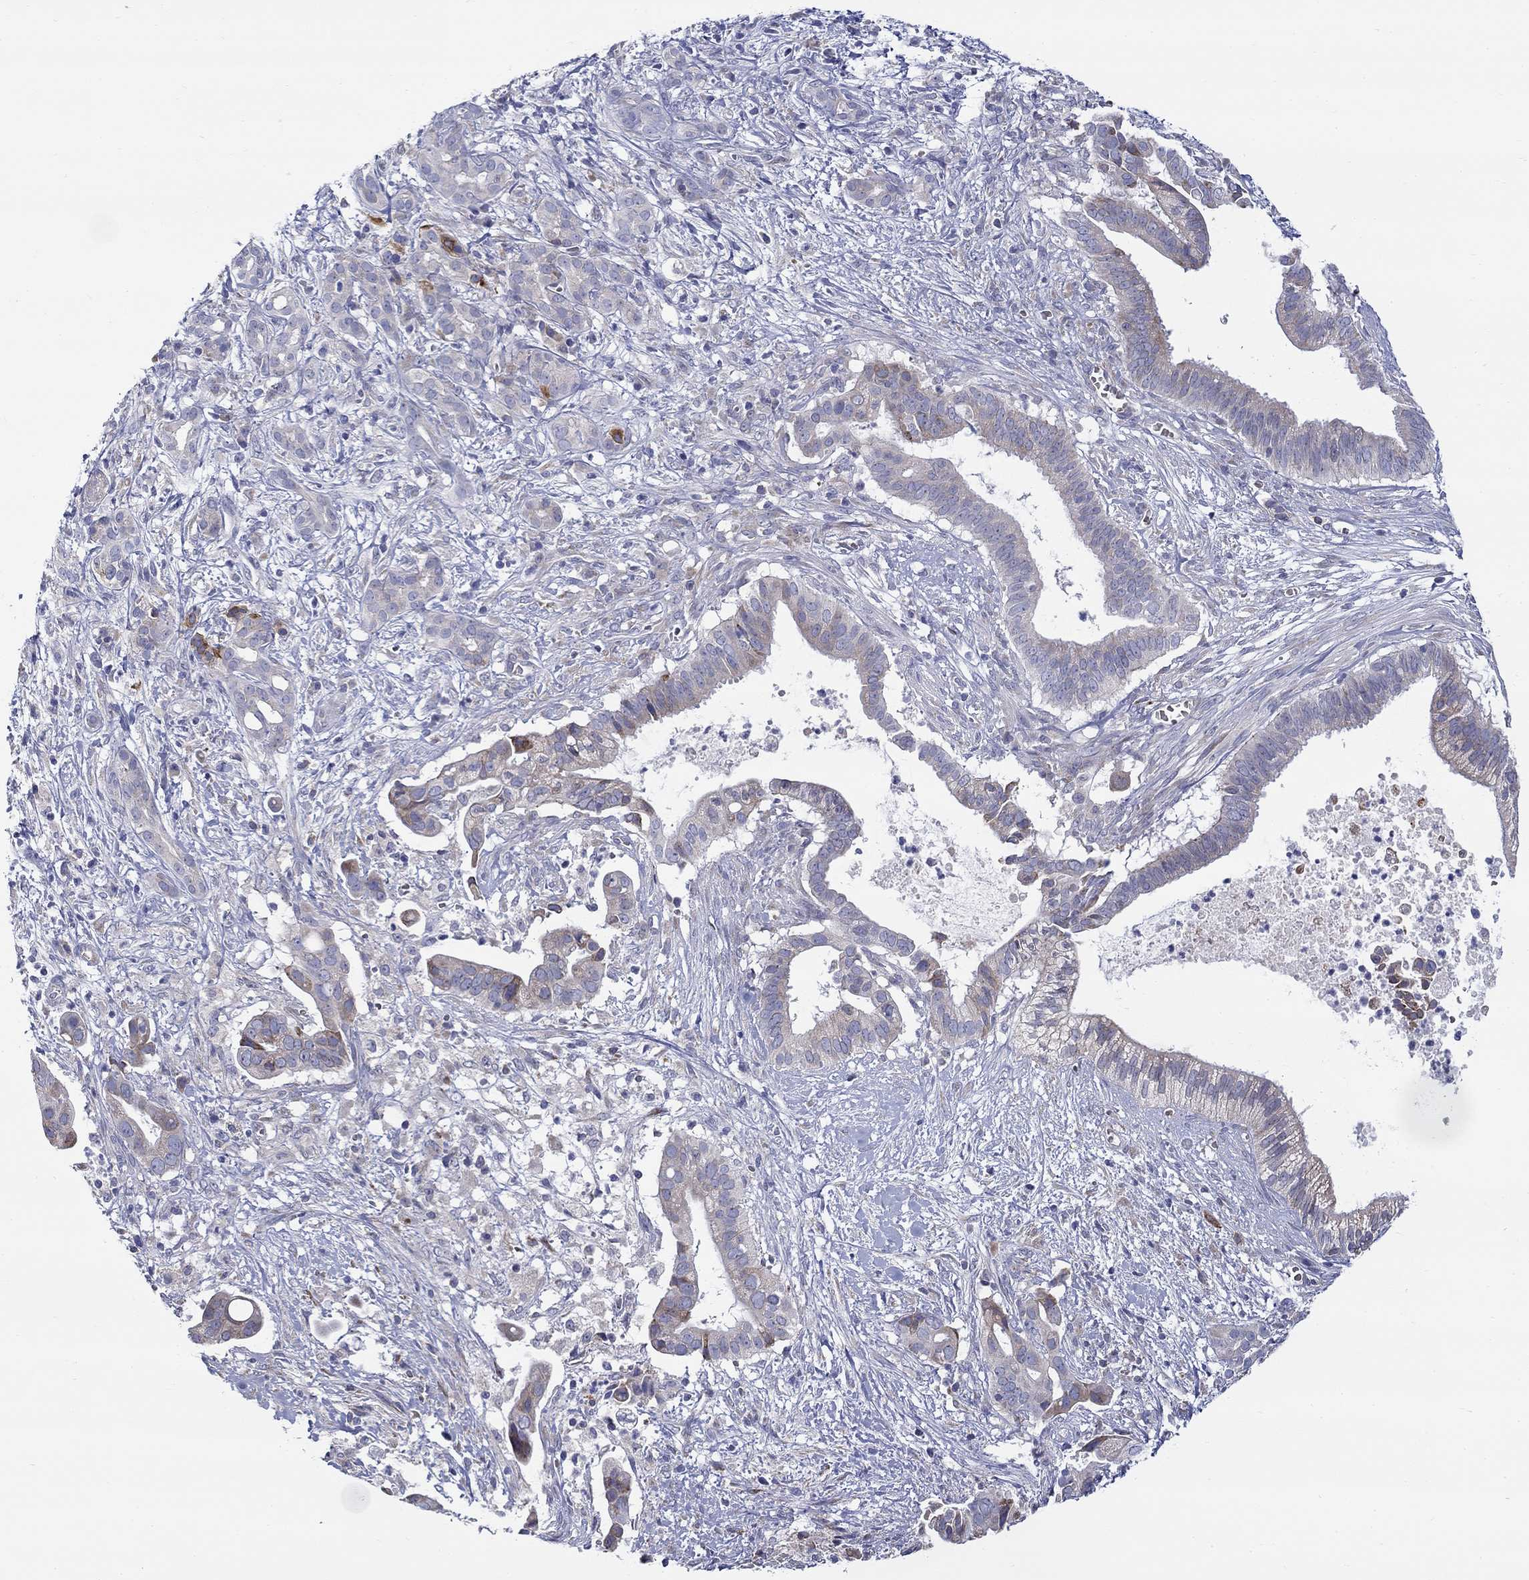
{"staining": {"intensity": "moderate", "quantity": "<25%", "location": "cytoplasmic/membranous"}, "tissue": "pancreatic cancer", "cell_type": "Tumor cells", "image_type": "cancer", "snomed": [{"axis": "morphology", "description": "Adenocarcinoma, NOS"}, {"axis": "topography", "description": "Pancreas"}], "caption": "Protein analysis of adenocarcinoma (pancreatic) tissue reveals moderate cytoplasmic/membranous staining in approximately <25% of tumor cells.", "gene": "QRFPR", "patient": {"sex": "male", "age": 61}}